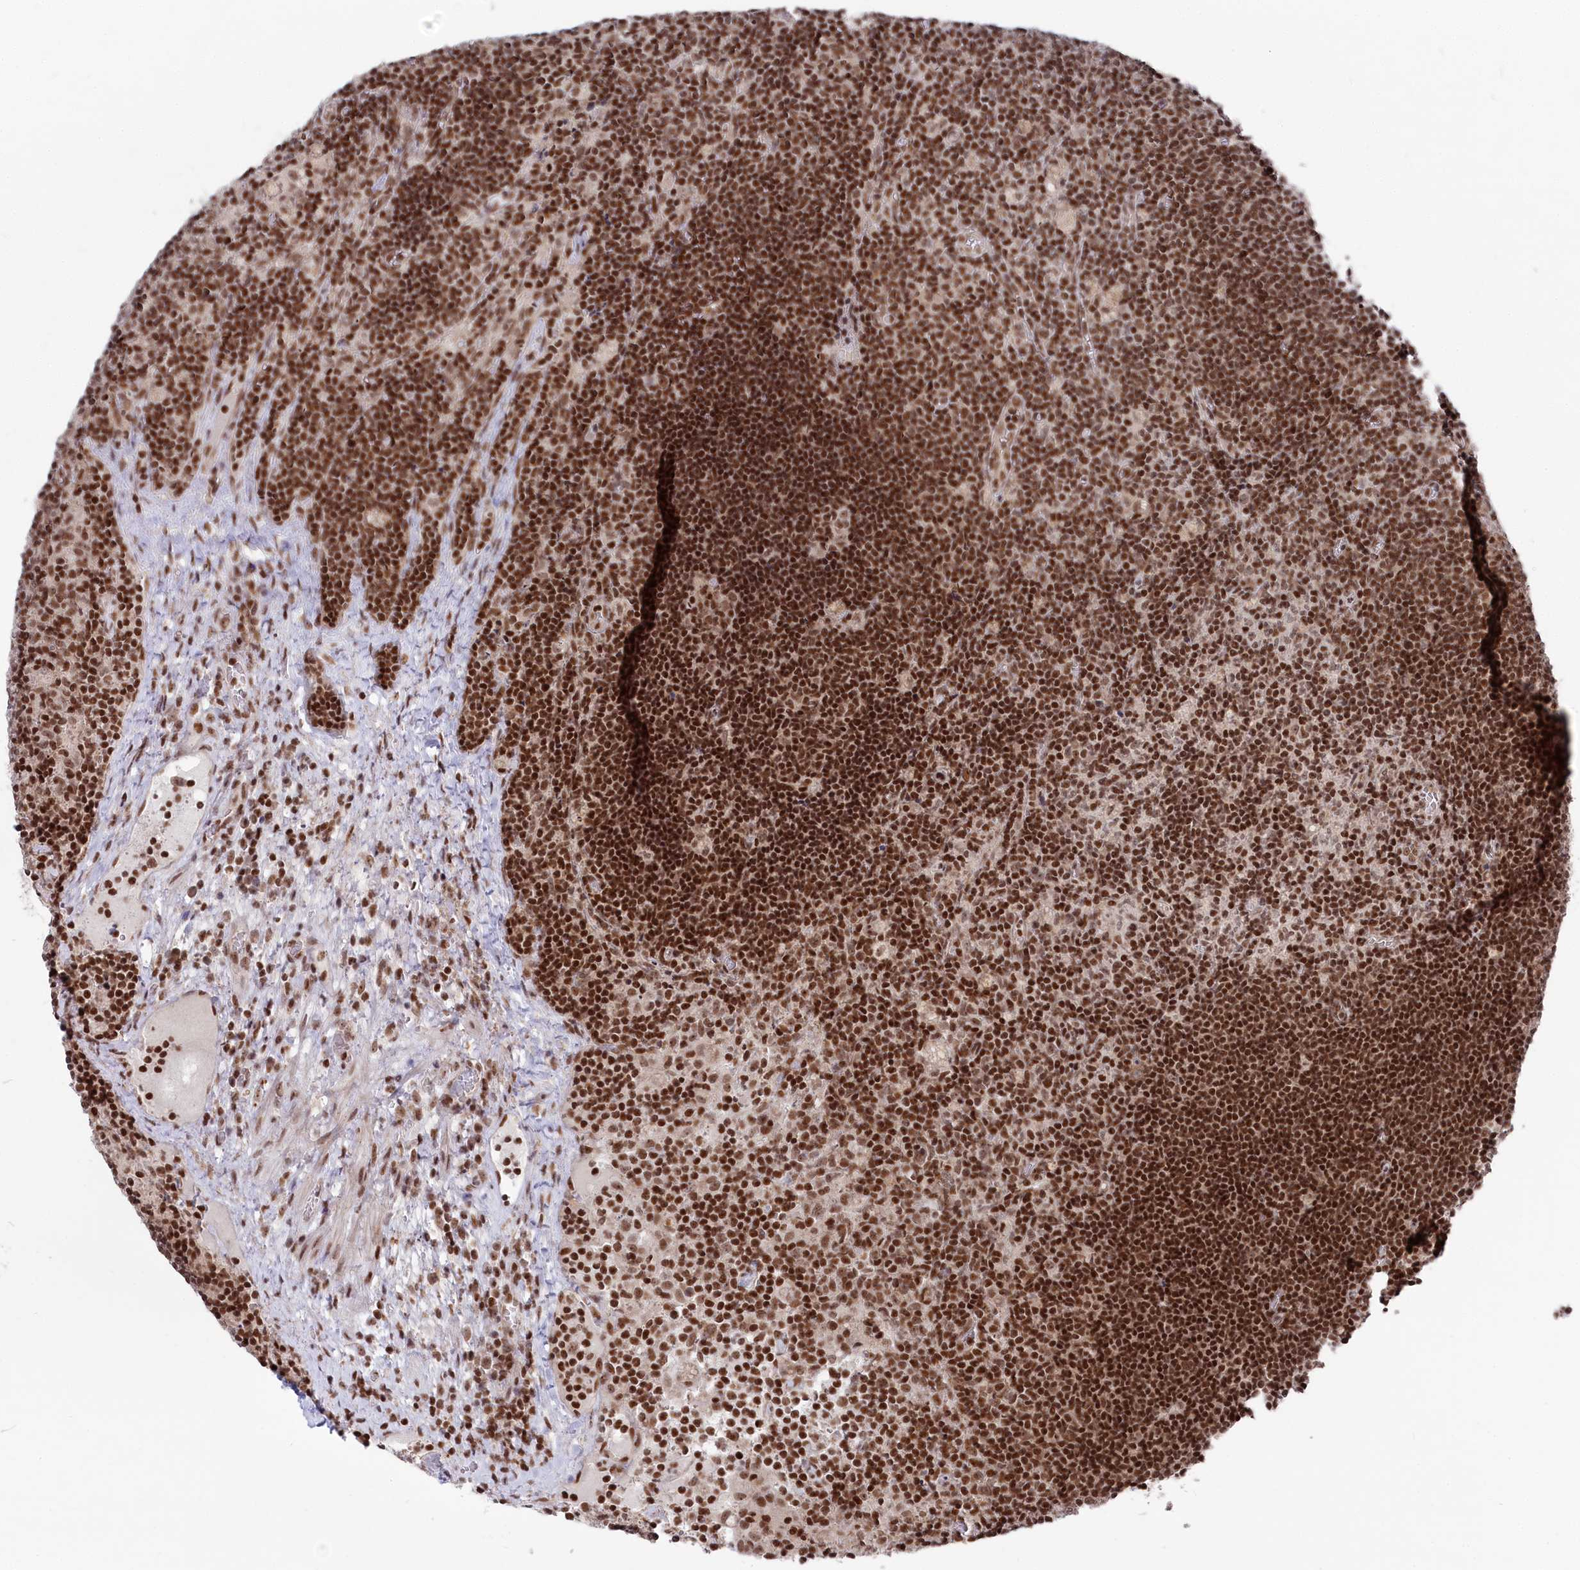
{"staining": {"intensity": "moderate", "quantity": ">75%", "location": "nuclear"}, "tissue": "lymph node", "cell_type": "Germinal center cells", "image_type": "normal", "snomed": [{"axis": "morphology", "description": "Normal tissue, NOS"}, {"axis": "topography", "description": "Lymph node"}], "caption": "Lymph node stained with a brown dye reveals moderate nuclear positive positivity in about >75% of germinal center cells.", "gene": "CGGBP1", "patient": {"sex": "male", "age": 69}}